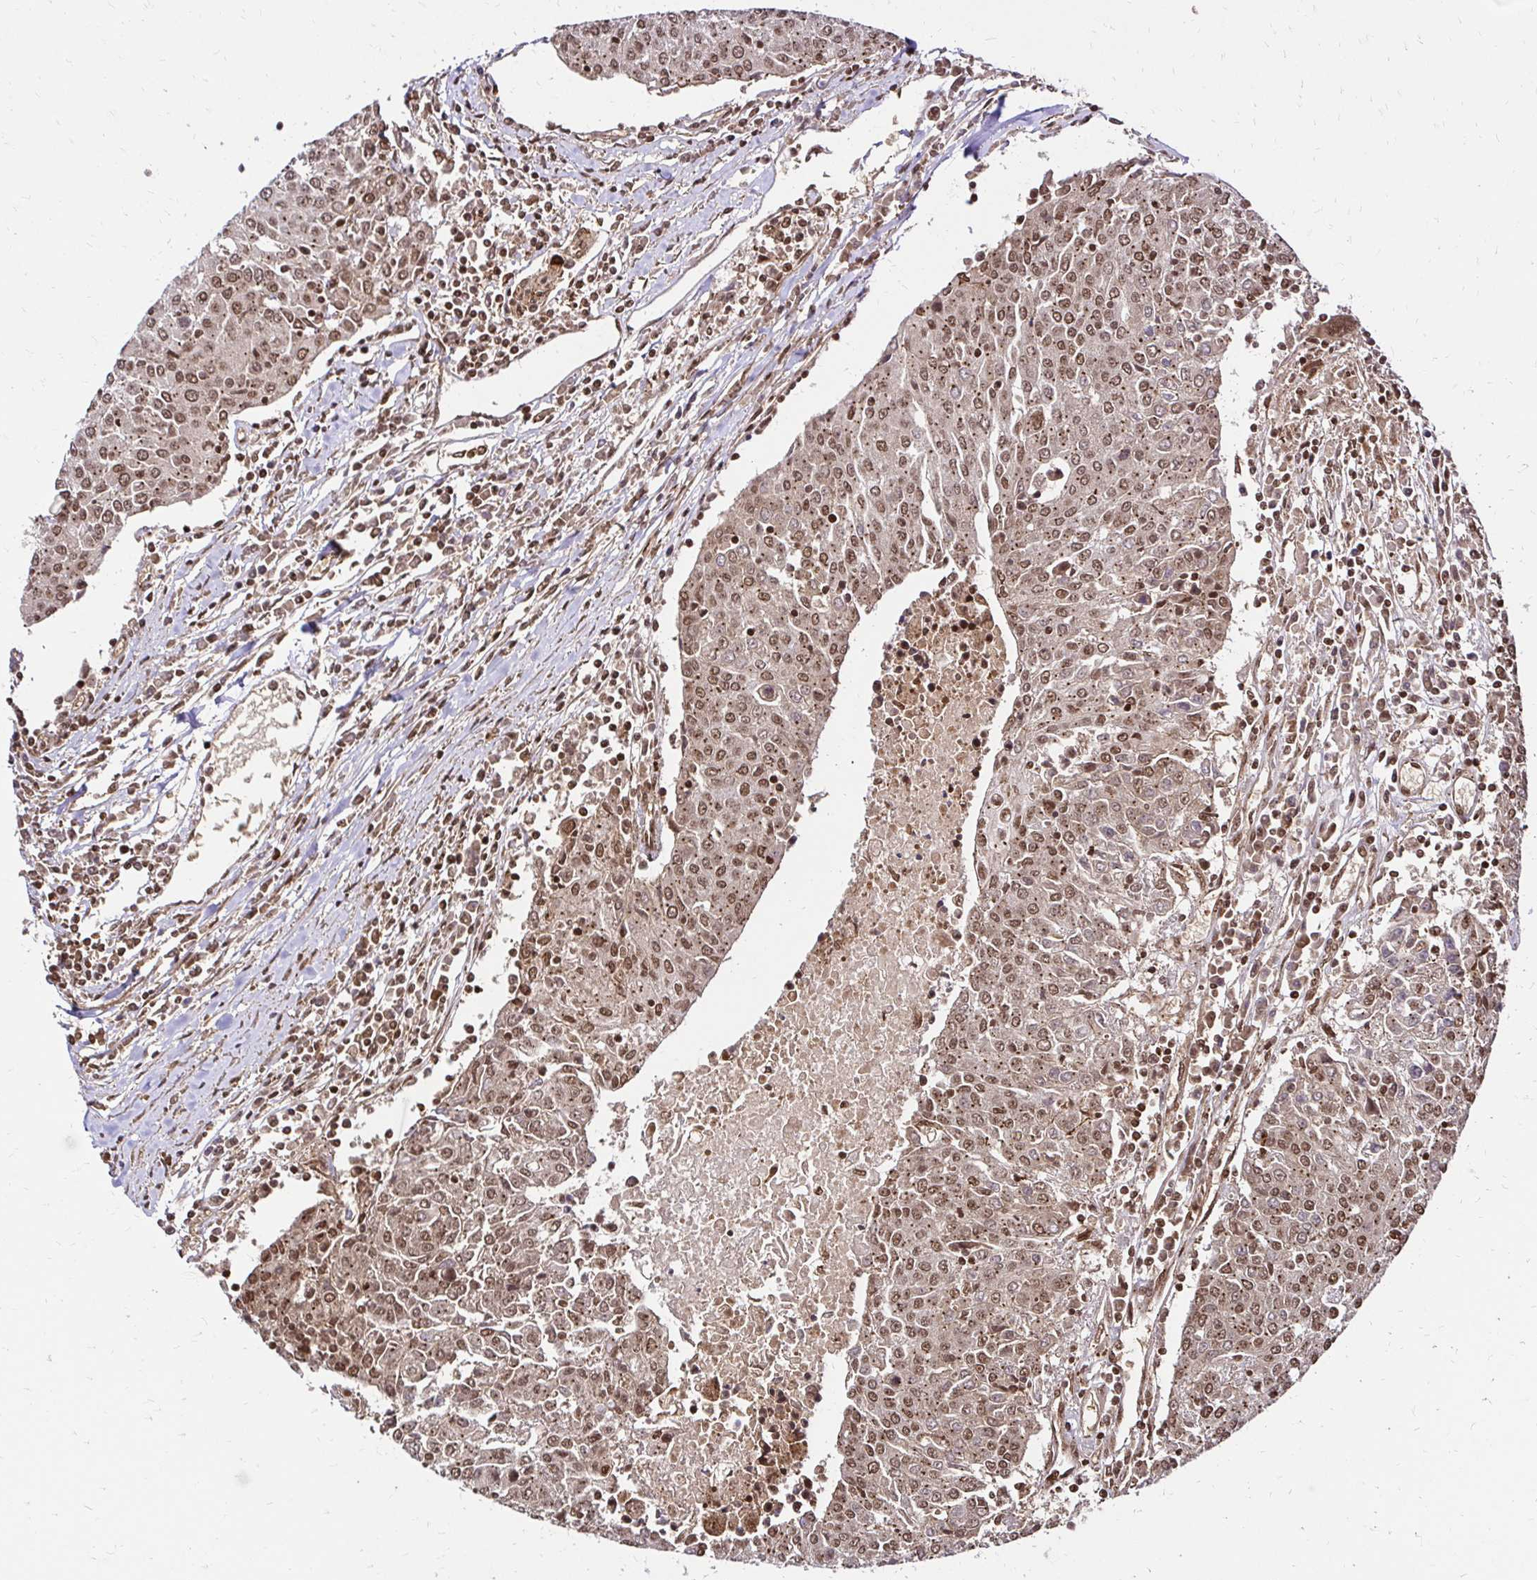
{"staining": {"intensity": "moderate", "quantity": ">75%", "location": "cytoplasmic/membranous,nuclear"}, "tissue": "urothelial cancer", "cell_type": "Tumor cells", "image_type": "cancer", "snomed": [{"axis": "morphology", "description": "Urothelial carcinoma, High grade"}, {"axis": "topography", "description": "Urinary bladder"}], "caption": "Urothelial cancer stained for a protein (brown) shows moderate cytoplasmic/membranous and nuclear positive expression in about >75% of tumor cells.", "gene": "GLYR1", "patient": {"sex": "female", "age": 85}}